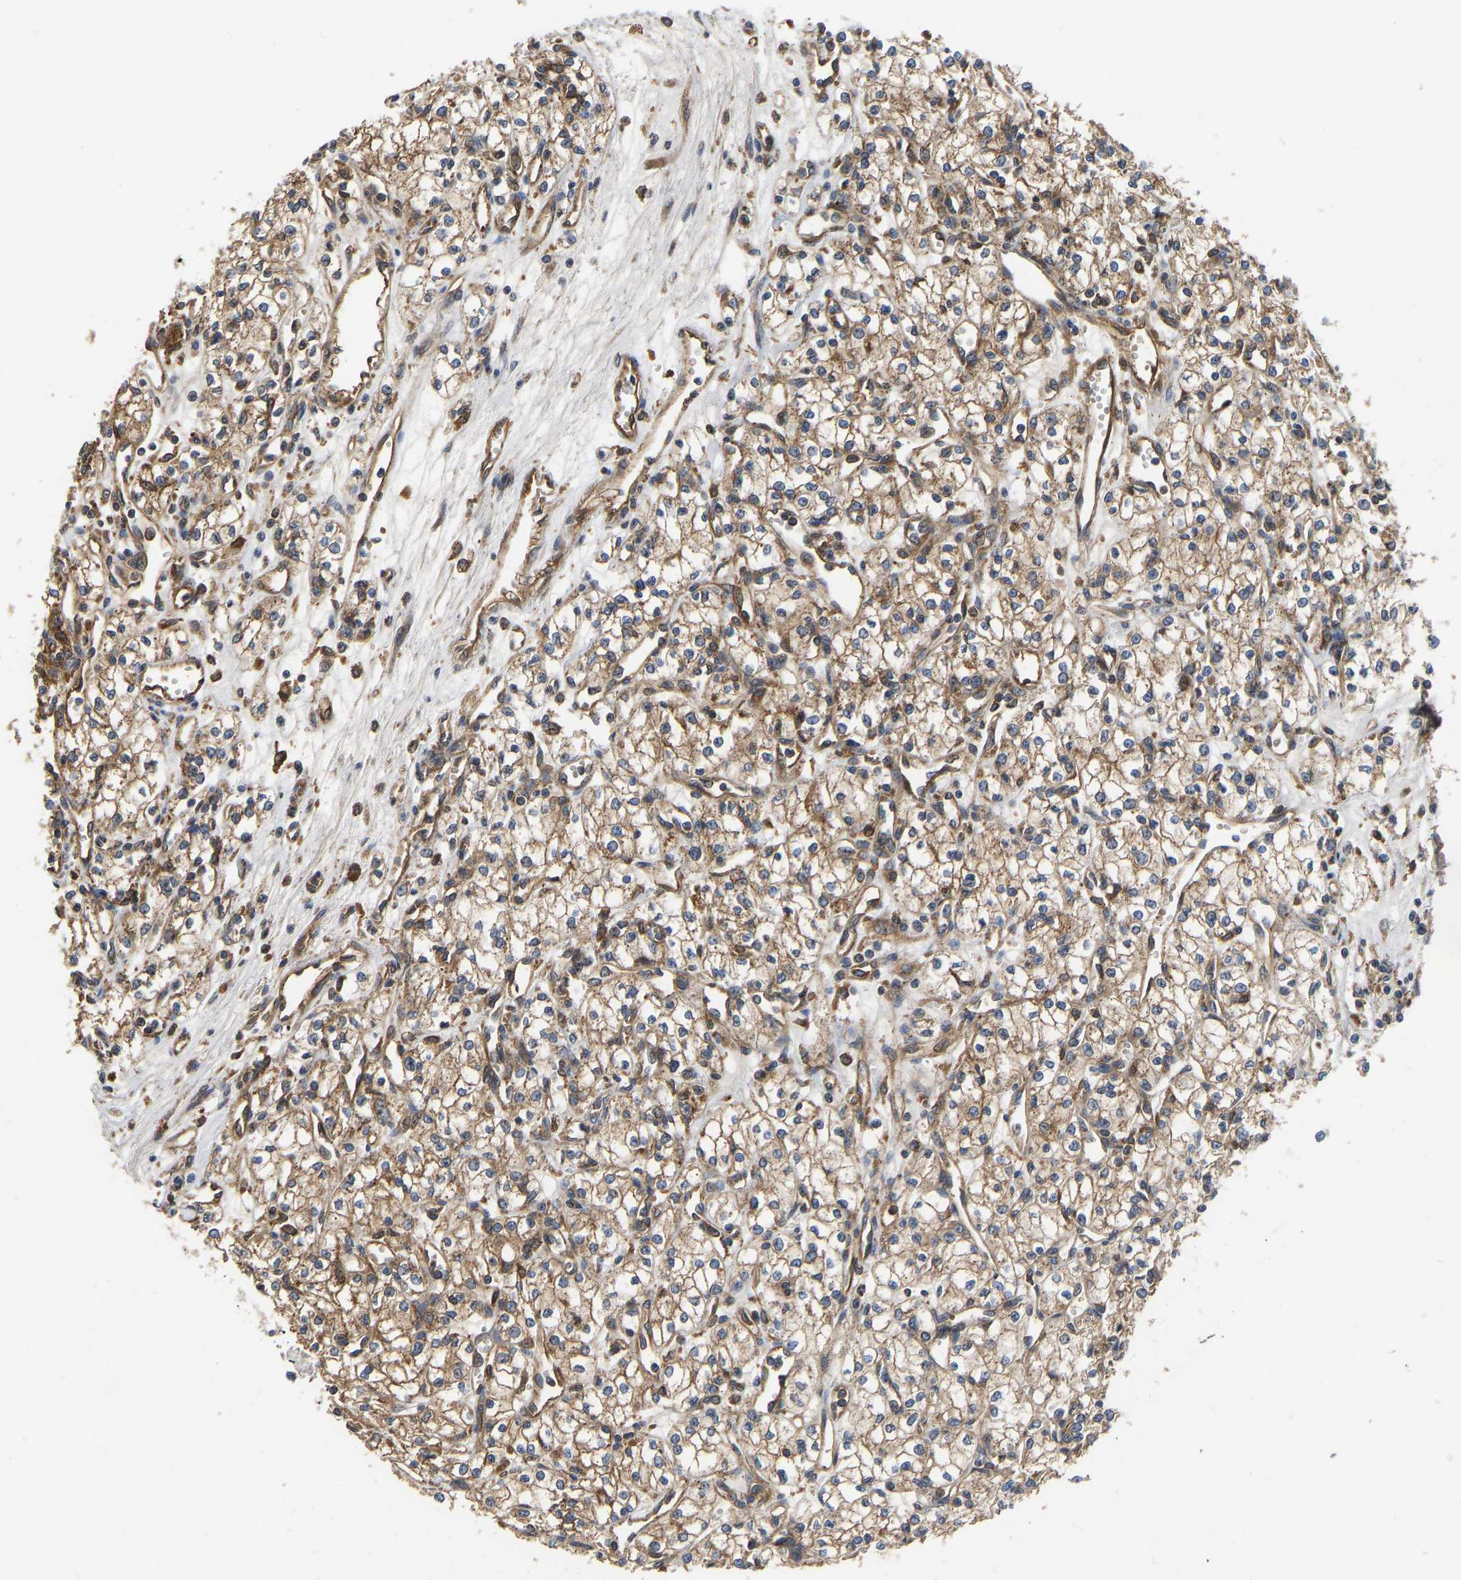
{"staining": {"intensity": "moderate", "quantity": ">75%", "location": "cytoplasmic/membranous"}, "tissue": "renal cancer", "cell_type": "Tumor cells", "image_type": "cancer", "snomed": [{"axis": "morphology", "description": "Adenocarcinoma, NOS"}, {"axis": "topography", "description": "Kidney"}], "caption": "This image displays immunohistochemistry (IHC) staining of renal cancer, with medium moderate cytoplasmic/membranous expression in approximately >75% of tumor cells.", "gene": "FLNB", "patient": {"sex": "male", "age": 59}}